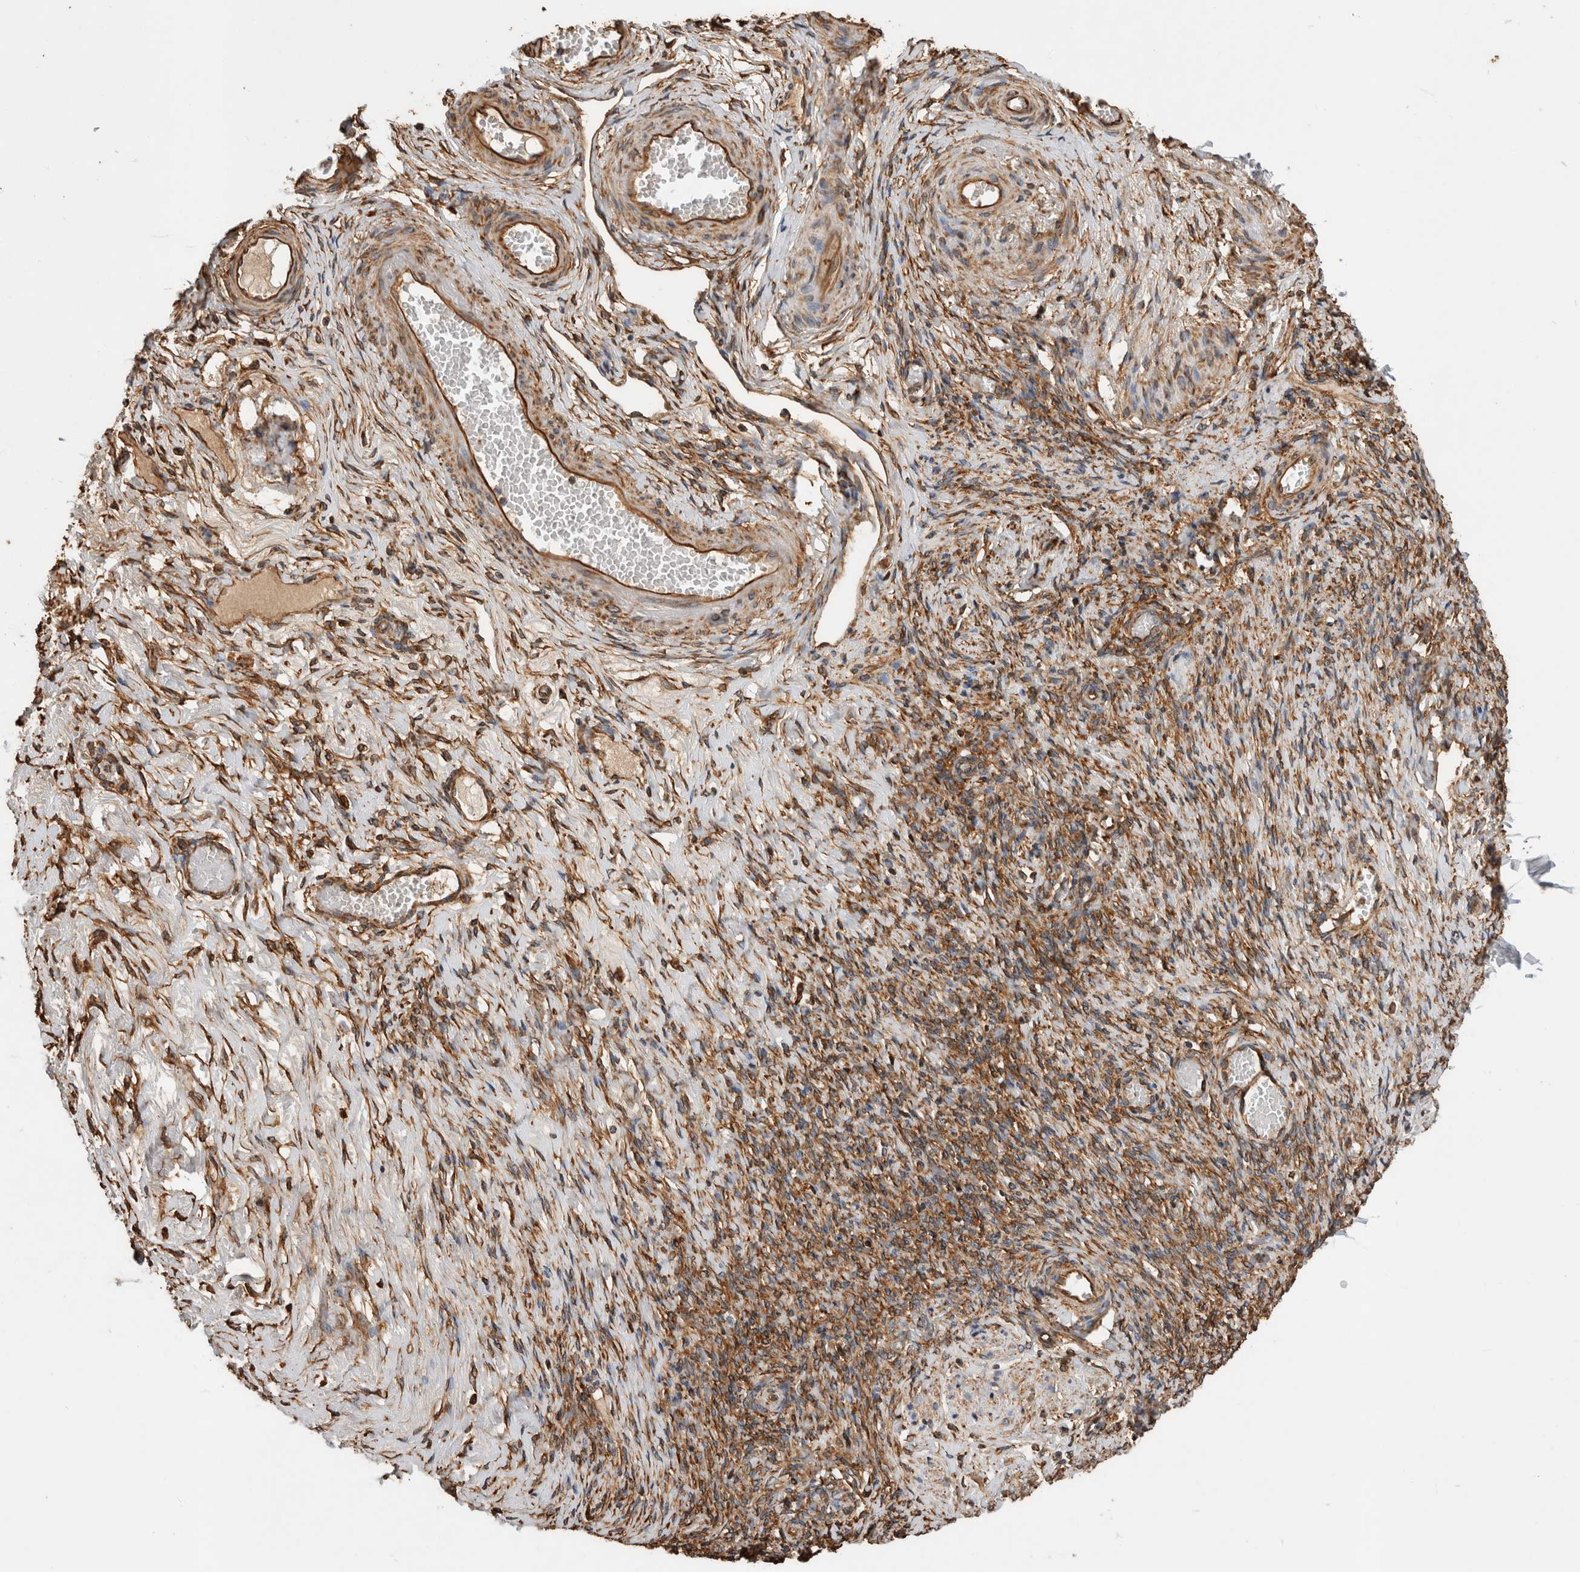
{"staining": {"intensity": "moderate", "quantity": ">75%", "location": "cytoplasmic/membranous"}, "tissue": "adipose tissue", "cell_type": "Adipocytes", "image_type": "normal", "snomed": [{"axis": "morphology", "description": "Normal tissue, NOS"}, {"axis": "topography", "description": "Vascular tissue"}, {"axis": "topography", "description": "Fallopian tube"}, {"axis": "topography", "description": "Ovary"}], "caption": "Adipose tissue stained for a protein demonstrates moderate cytoplasmic/membranous positivity in adipocytes. Nuclei are stained in blue.", "gene": "ZNF397", "patient": {"sex": "female", "age": 67}}